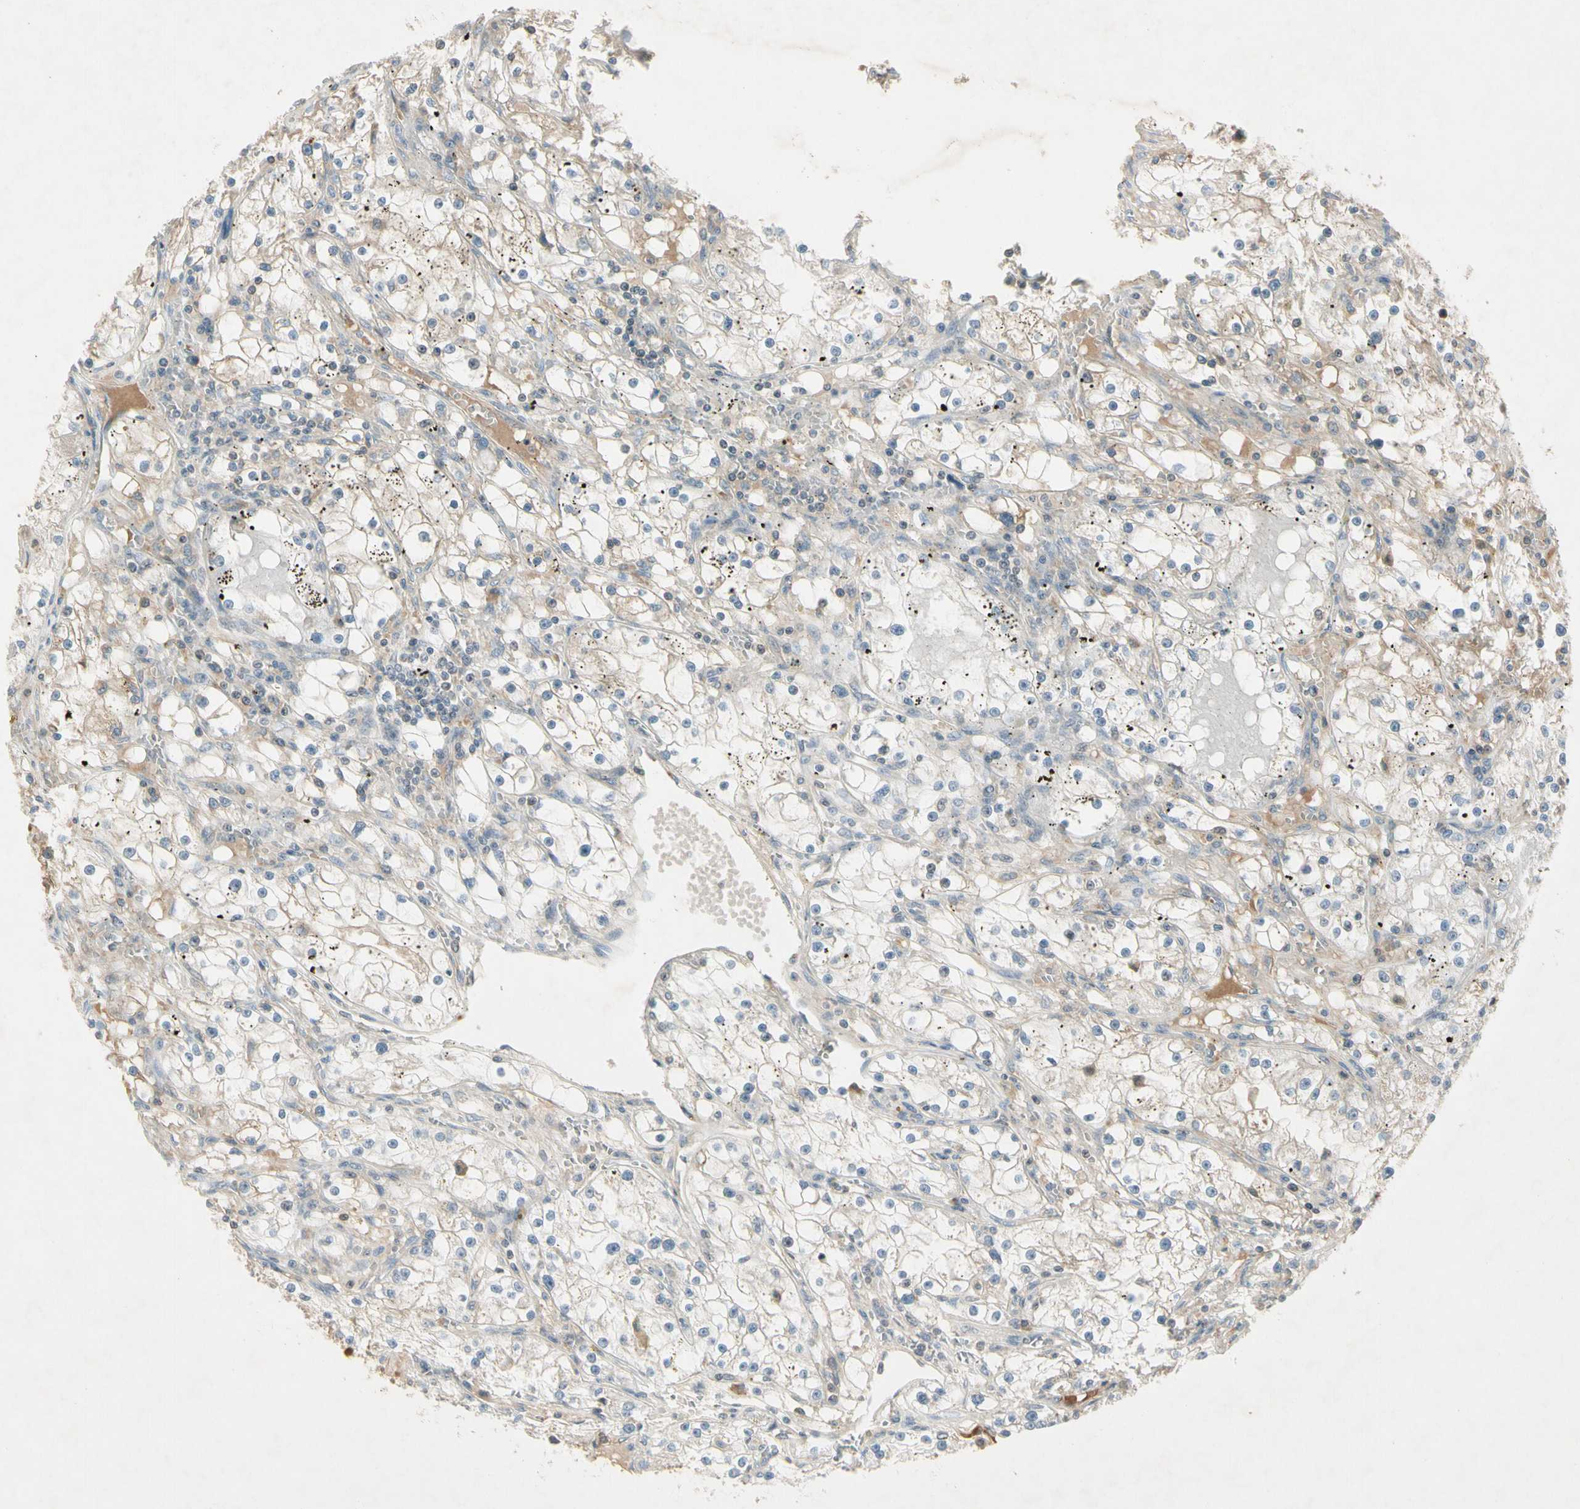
{"staining": {"intensity": "weak", "quantity": "<25%", "location": "cytoplasmic/membranous"}, "tissue": "renal cancer", "cell_type": "Tumor cells", "image_type": "cancer", "snomed": [{"axis": "morphology", "description": "Adenocarcinoma, NOS"}, {"axis": "topography", "description": "Kidney"}], "caption": "IHC image of renal cancer stained for a protein (brown), which displays no expression in tumor cells.", "gene": "ICAM5", "patient": {"sex": "male", "age": 56}}